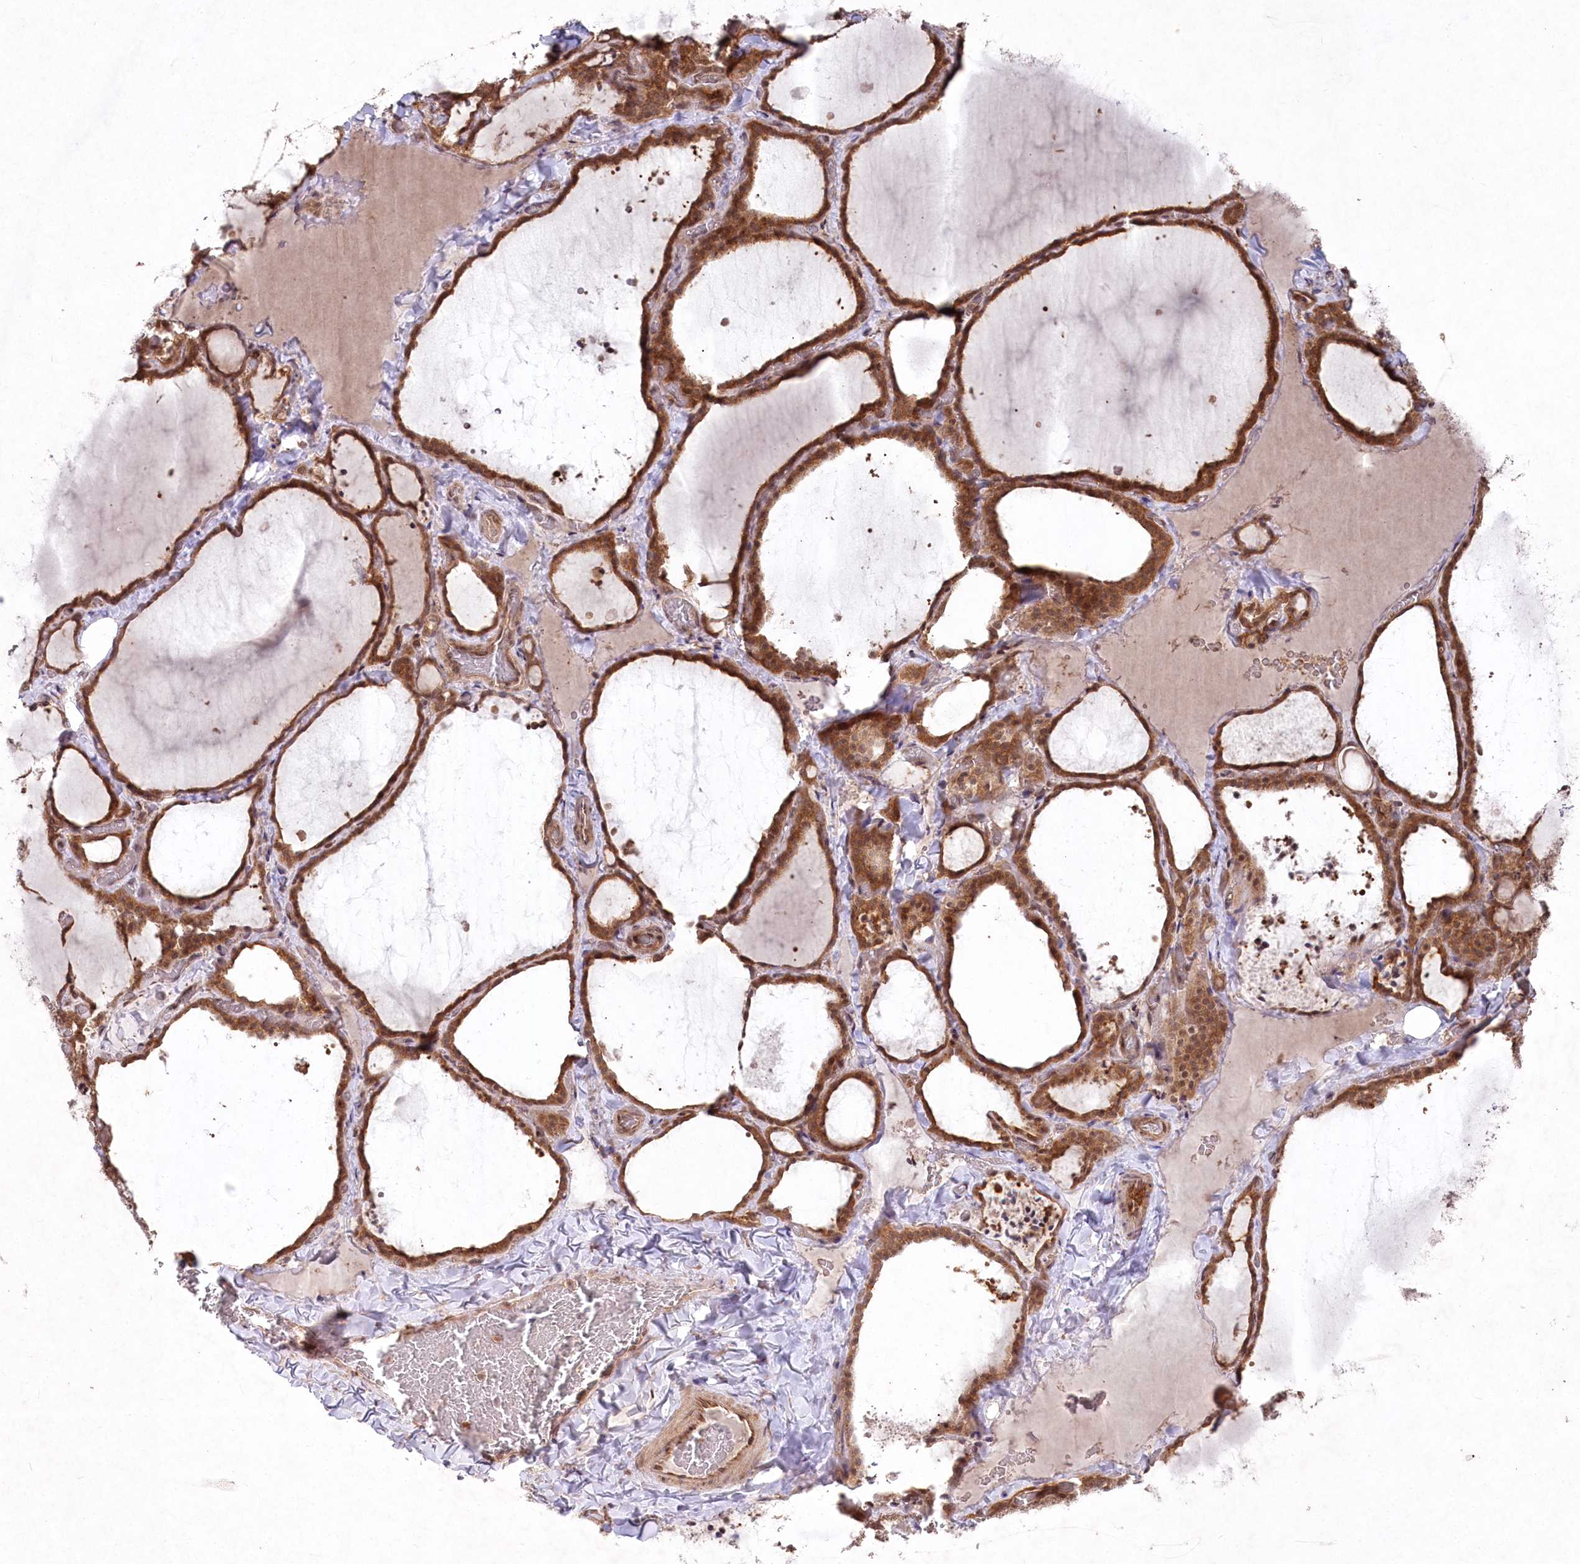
{"staining": {"intensity": "moderate", "quantity": ">75%", "location": "cytoplasmic/membranous,nuclear"}, "tissue": "thyroid gland", "cell_type": "Glandular cells", "image_type": "normal", "snomed": [{"axis": "morphology", "description": "Normal tissue, NOS"}, {"axis": "topography", "description": "Thyroid gland"}], "caption": "Brown immunohistochemical staining in benign human thyroid gland exhibits moderate cytoplasmic/membranous,nuclear expression in approximately >75% of glandular cells.", "gene": "PSMA1", "patient": {"sex": "female", "age": 22}}